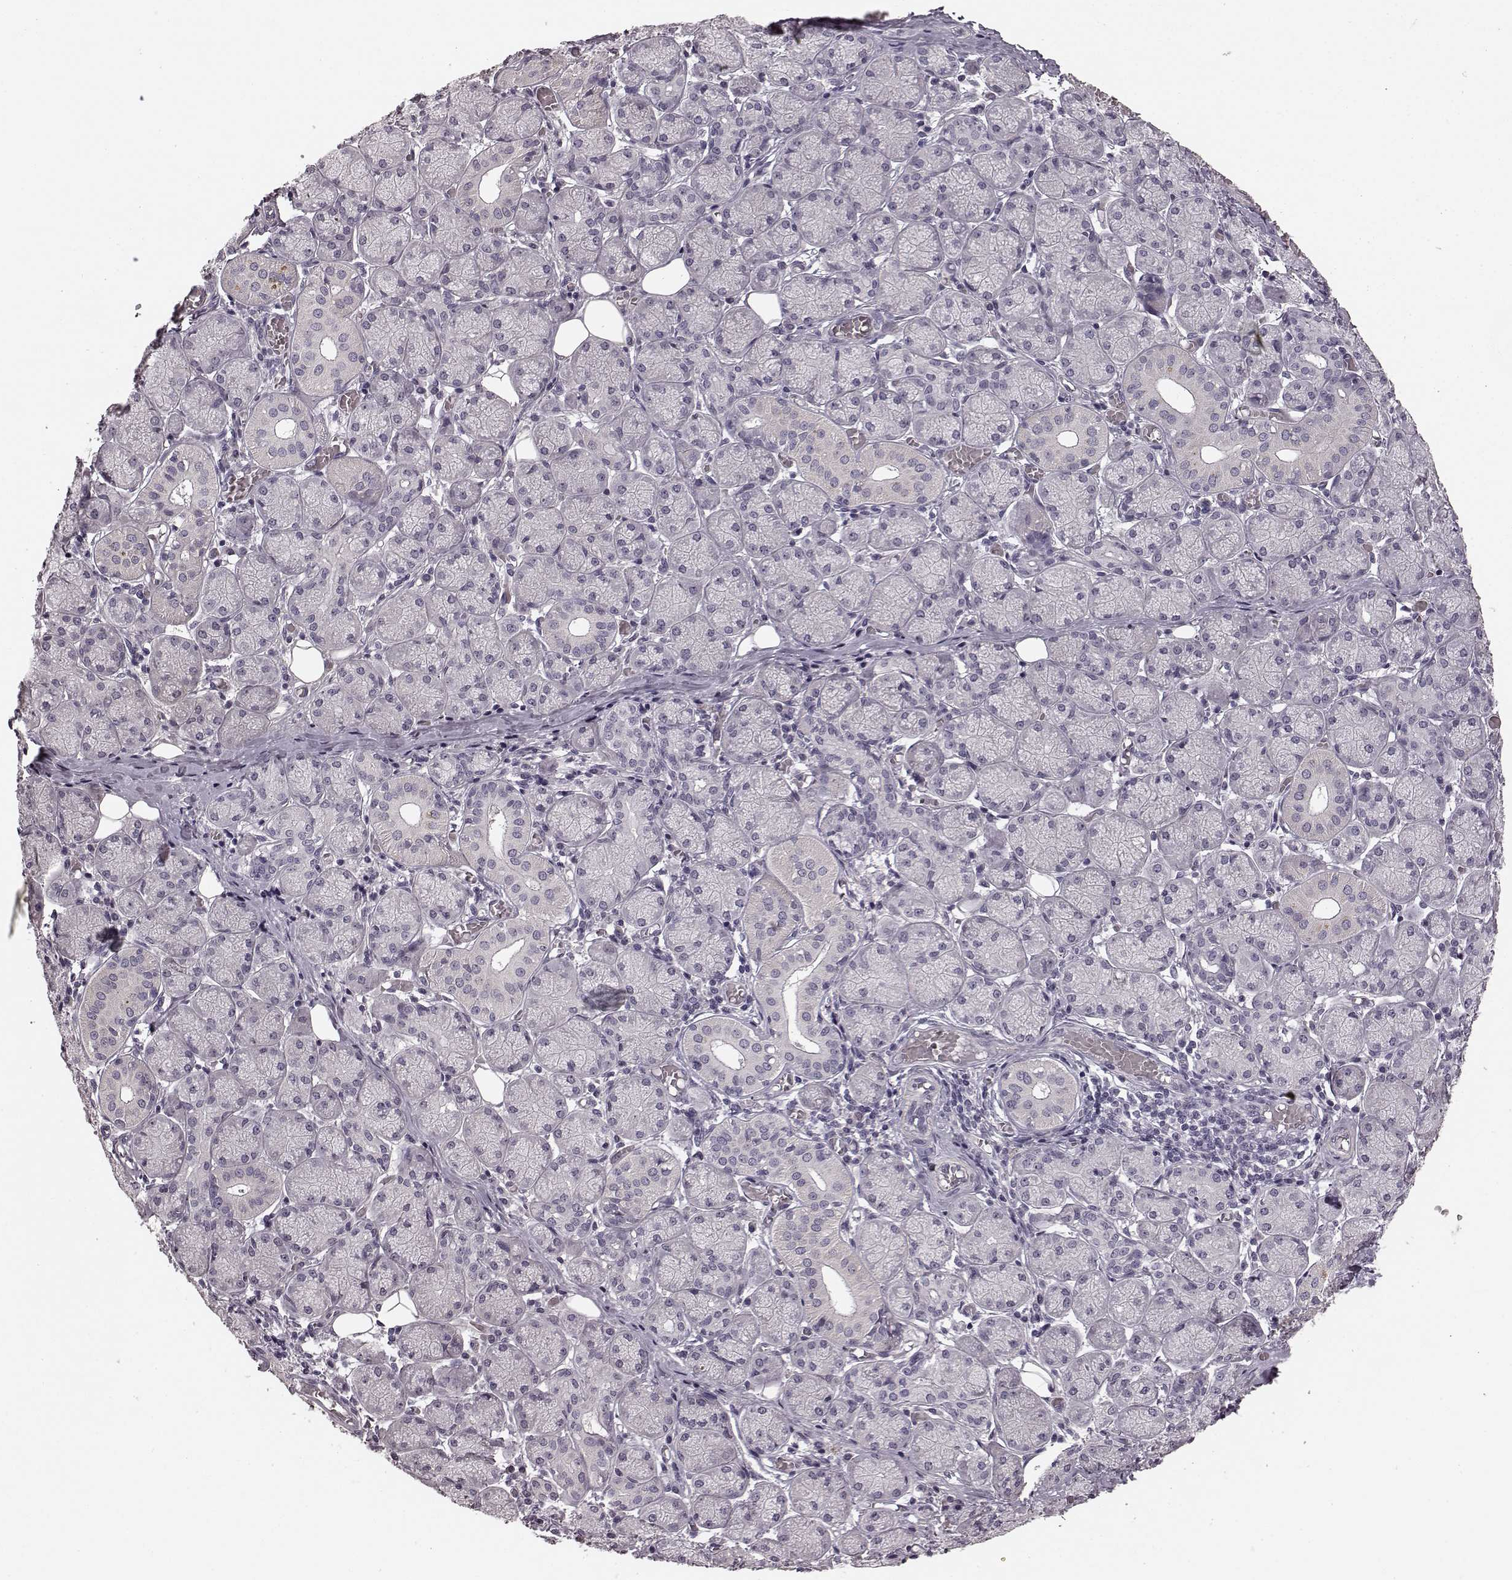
{"staining": {"intensity": "negative", "quantity": "none", "location": "none"}, "tissue": "salivary gland", "cell_type": "Glandular cells", "image_type": "normal", "snomed": [{"axis": "morphology", "description": "Normal tissue, NOS"}, {"axis": "topography", "description": "Salivary gland"}, {"axis": "topography", "description": "Peripheral nerve tissue"}], "caption": "This histopathology image is of unremarkable salivary gland stained with immunohistochemistry (IHC) to label a protein in brown with the nuclei are counter-stained blue. There is no staining in glandular cells. The staining is performed using DAB (3,3'-diaminobenzidine) brown chromogen with nuclei counter-stained in using hematoxylin.", "gene": "RIT2", "patient": {"sex": "female", "age": 24}}